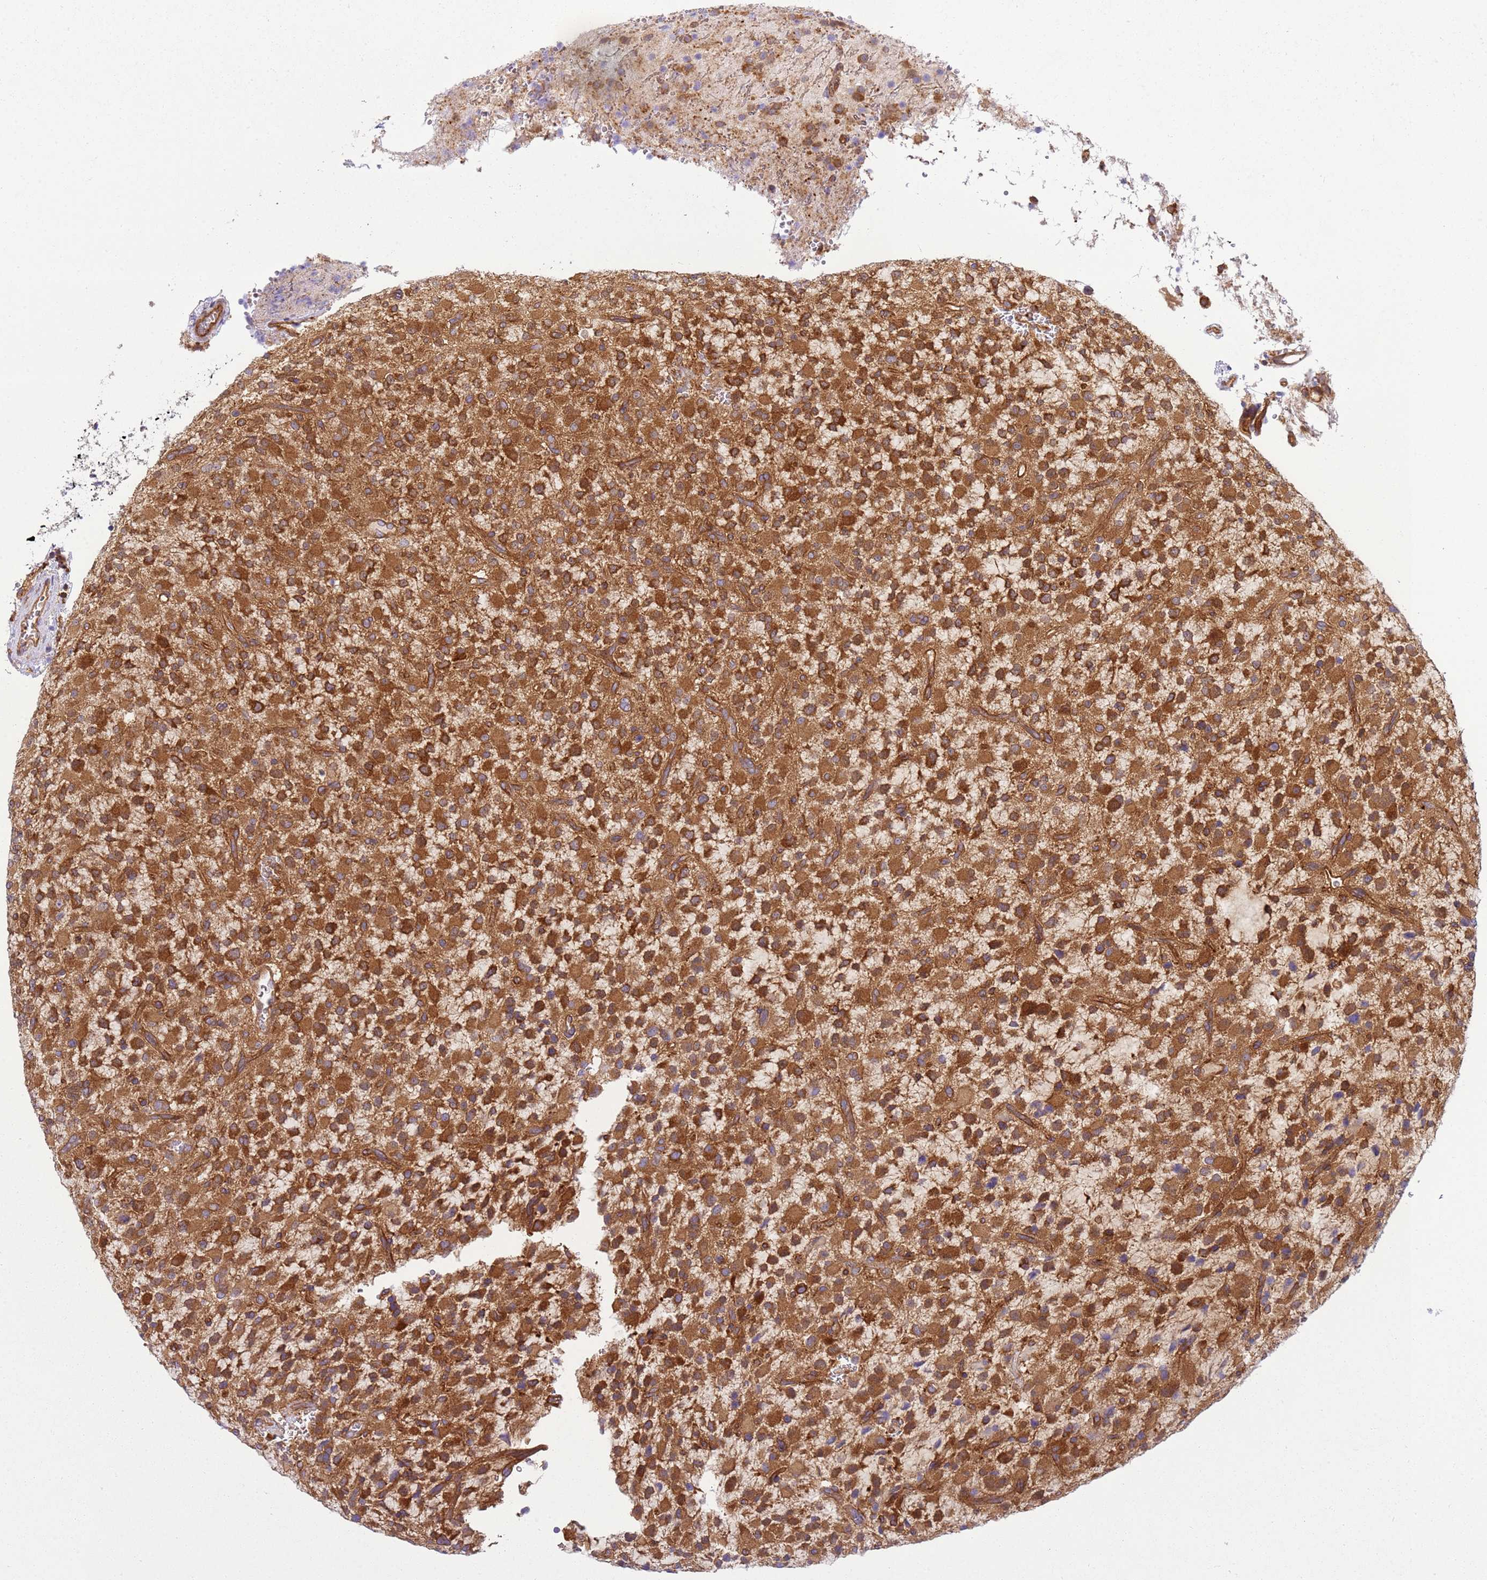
{"staining": {"intensity": "strong", "quantity": ">75%", "location": "cytoplasmic/membranous"}, "tissue": "glioma", "cell_type": "Tumor cells", "image_type": "cancer", "snomed": [{"axis": "morphology", "description": "Glioma, malignant, High grade"}, {"axis": "topography", "description": "Brain"}], "caption": "Glioma stained with DAB immunohistochemistry demonstrates high levels of strong cytoplasmic/membranous positivity in approximately >75% of tumor cells. The protein is stained brown, and the nuclei are stained in blue (DAB IHC with brightfield microscopy, high magnification).", "gene": "SNX21", "patient": {"sex": "male", "age": 34}}